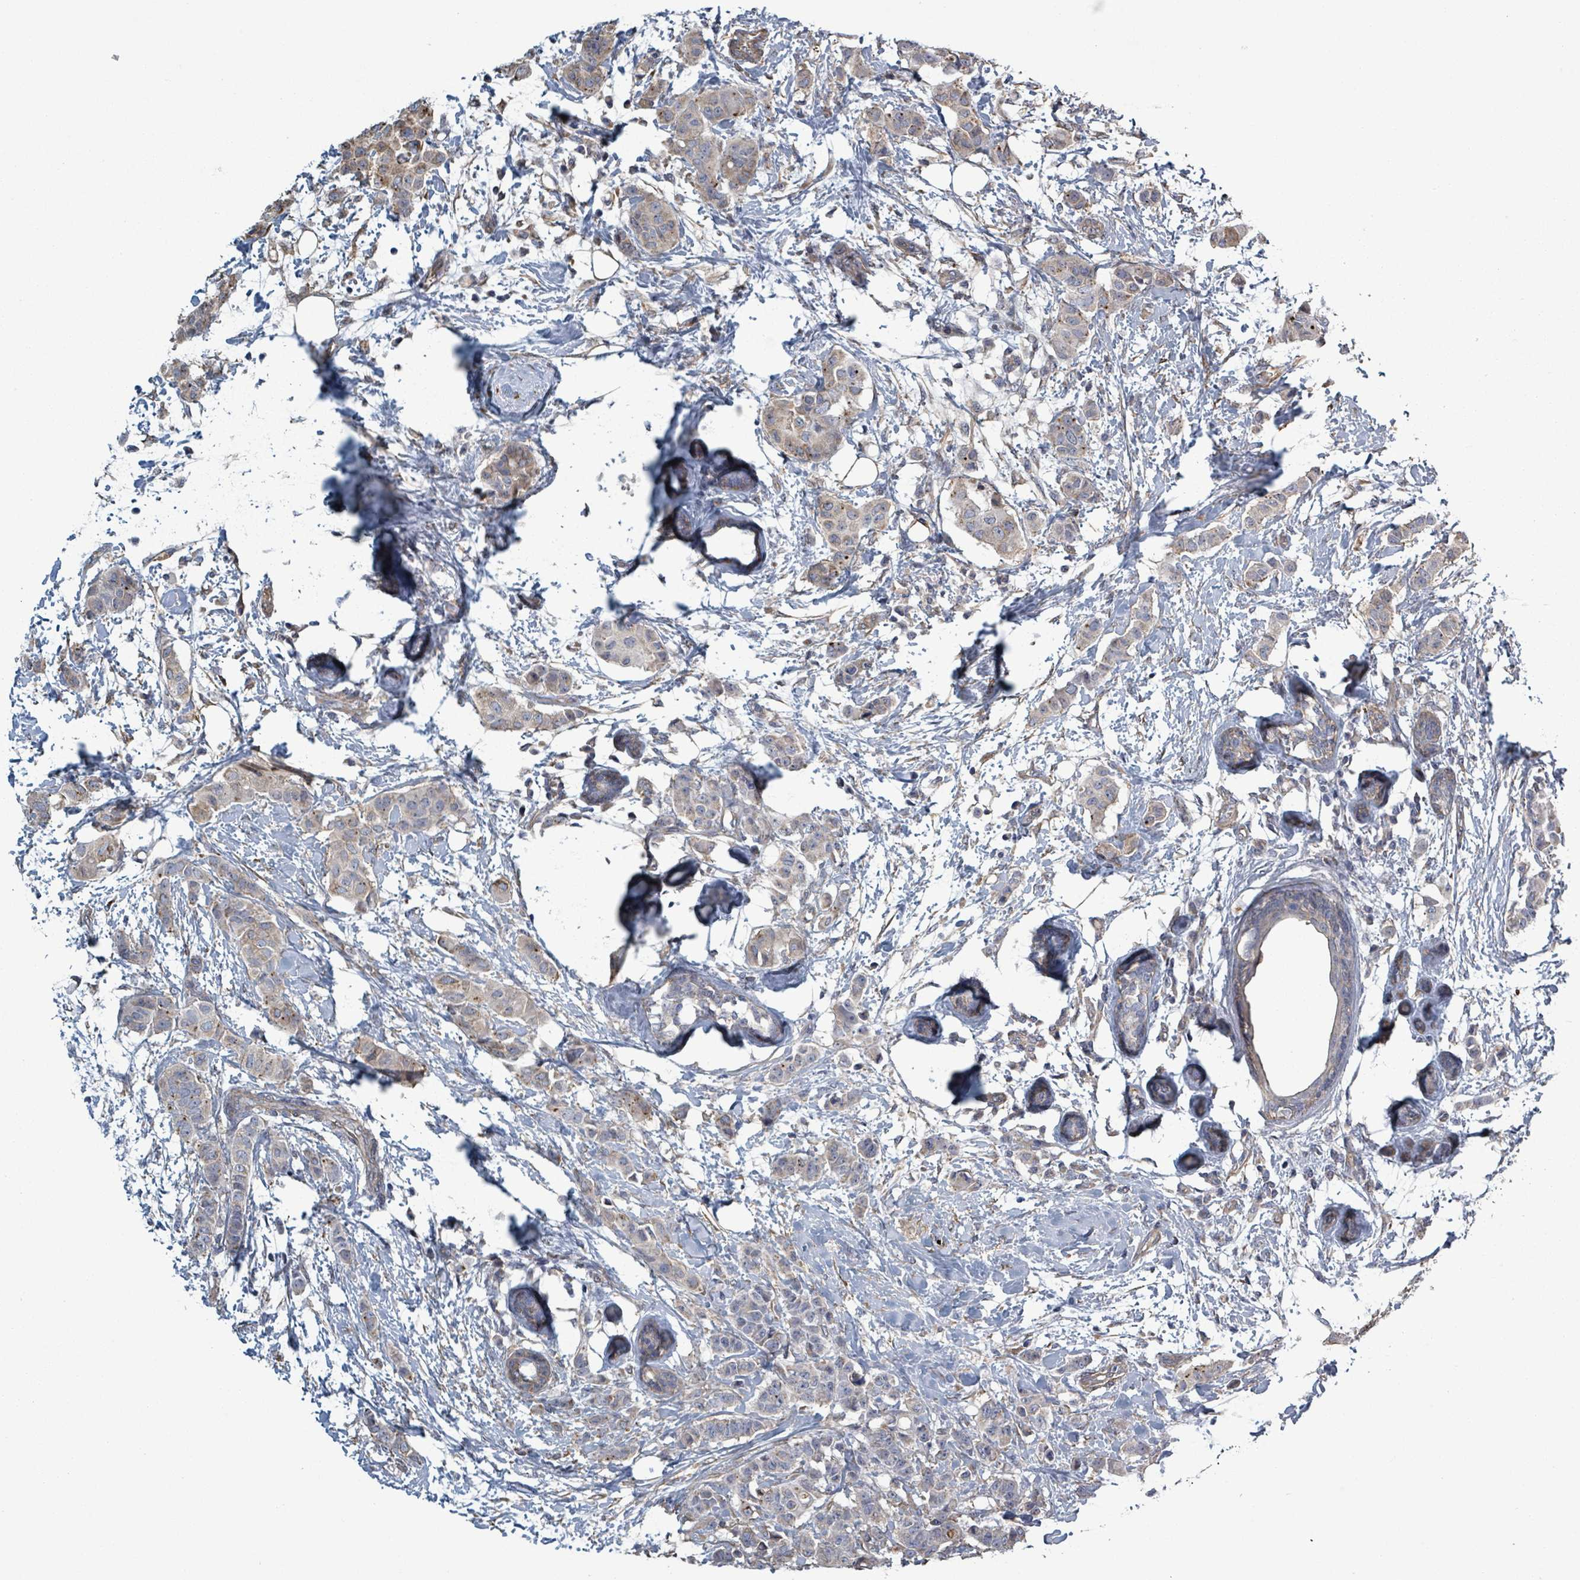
{"staining": {"intensity": "weak", "quantity": "<25%", "location": "cytoplasmic/membranous"}, "tissue": "breast cancer", "cell_type": "Tumor cells", "image_type": "cancer", "snomed": [{"axis": "morphology", "description": "Duct carcinoma"}, {"axis": "topography", "description": "Breast"}], "caption": "There is no significant expression in tumor cells of infiltrating ductal carcinoma (breast).", "gene": "ADCK1", "patient": {"sex": "female", "age": 40}}